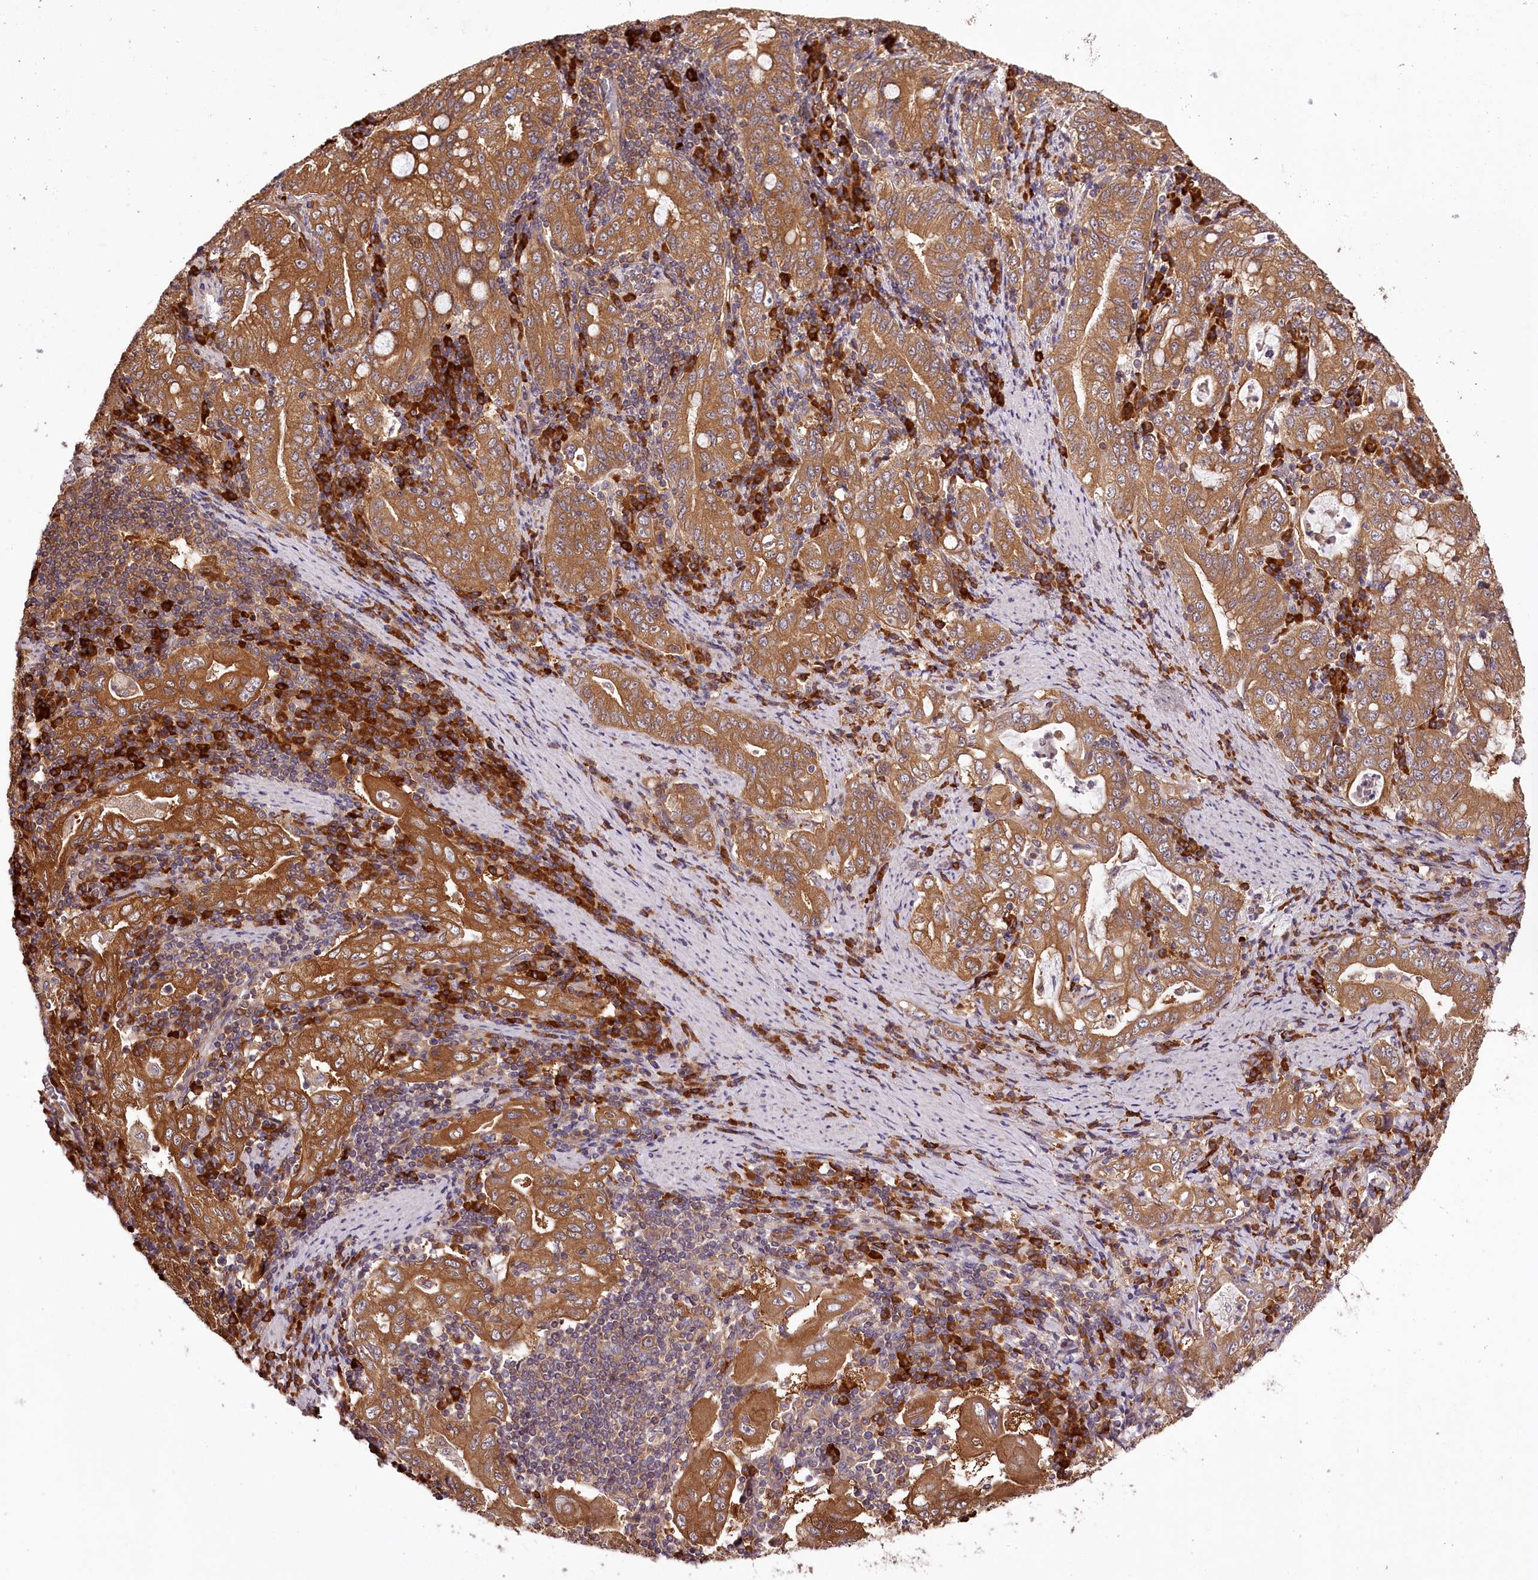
{"staining": {"intensity": "moderate", "quantity": ">75%", "location": "cytoplasmic/membranous"}, "tissue": "stomach cancer", "cell_type": "Tumor cells", "image_type": "cancer", "snomed": [{"axis": "morphology", "description": "Normal tissue, NOS"}, {"axis": "morphology", "description": "Adenocarcinoma, NOS"}, {"axis": "topography", "description": "Esophagus"}, {"axis": "topography", "description": "Stomach, upper"}, {"axis": "topography", "description": "Peripheral nerve tissue"}], "caption": "Protein staining of adenocarcinoma (stomach) tissue reveals moderate cytoplasmic/membranous positivity in approximately >75% of tumor cells. (IHC, brightfield microscopy, high magnification).", "gene": "TARS1", "patient": {"sex": "male", "age": 62}}